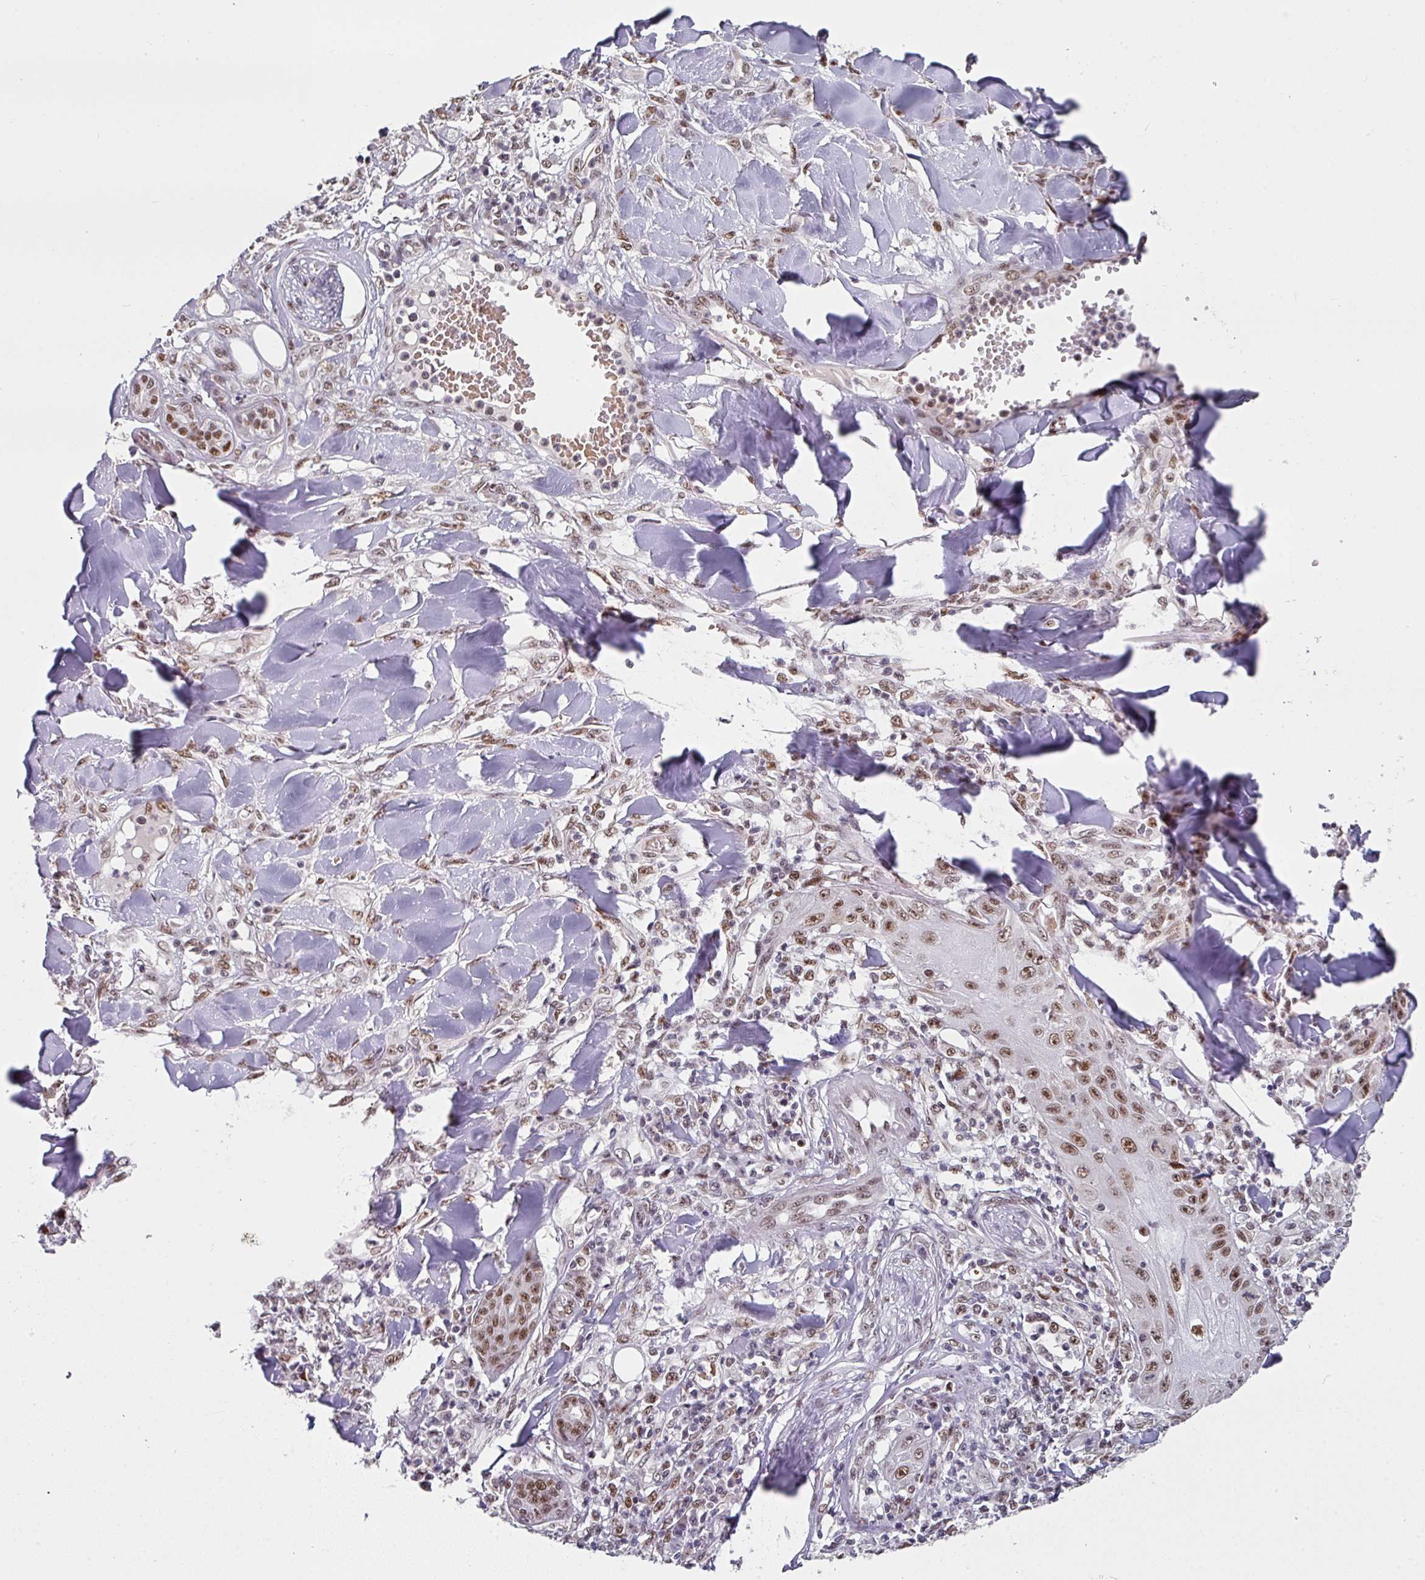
{"staining": {"intensity": "moderate", "quantity": ">75%", "location": "nuclear"}, "tissue": "skin cancer", "cell_type": "Tumor cells", "image_type": "cancer", "snomed": [{"axis": "morphology", "description": "Squamous cell carcinoma, NOS"}, {"axis": "topography", "description": "Skin"}], "caption": "Tumor cells show medium levels of moderate nuclear positivity in approximately >75% of cells in squamous cell carcinoma (skin).", "gene": "RAD50", "patient": {"sex": "female", "age": 78}}